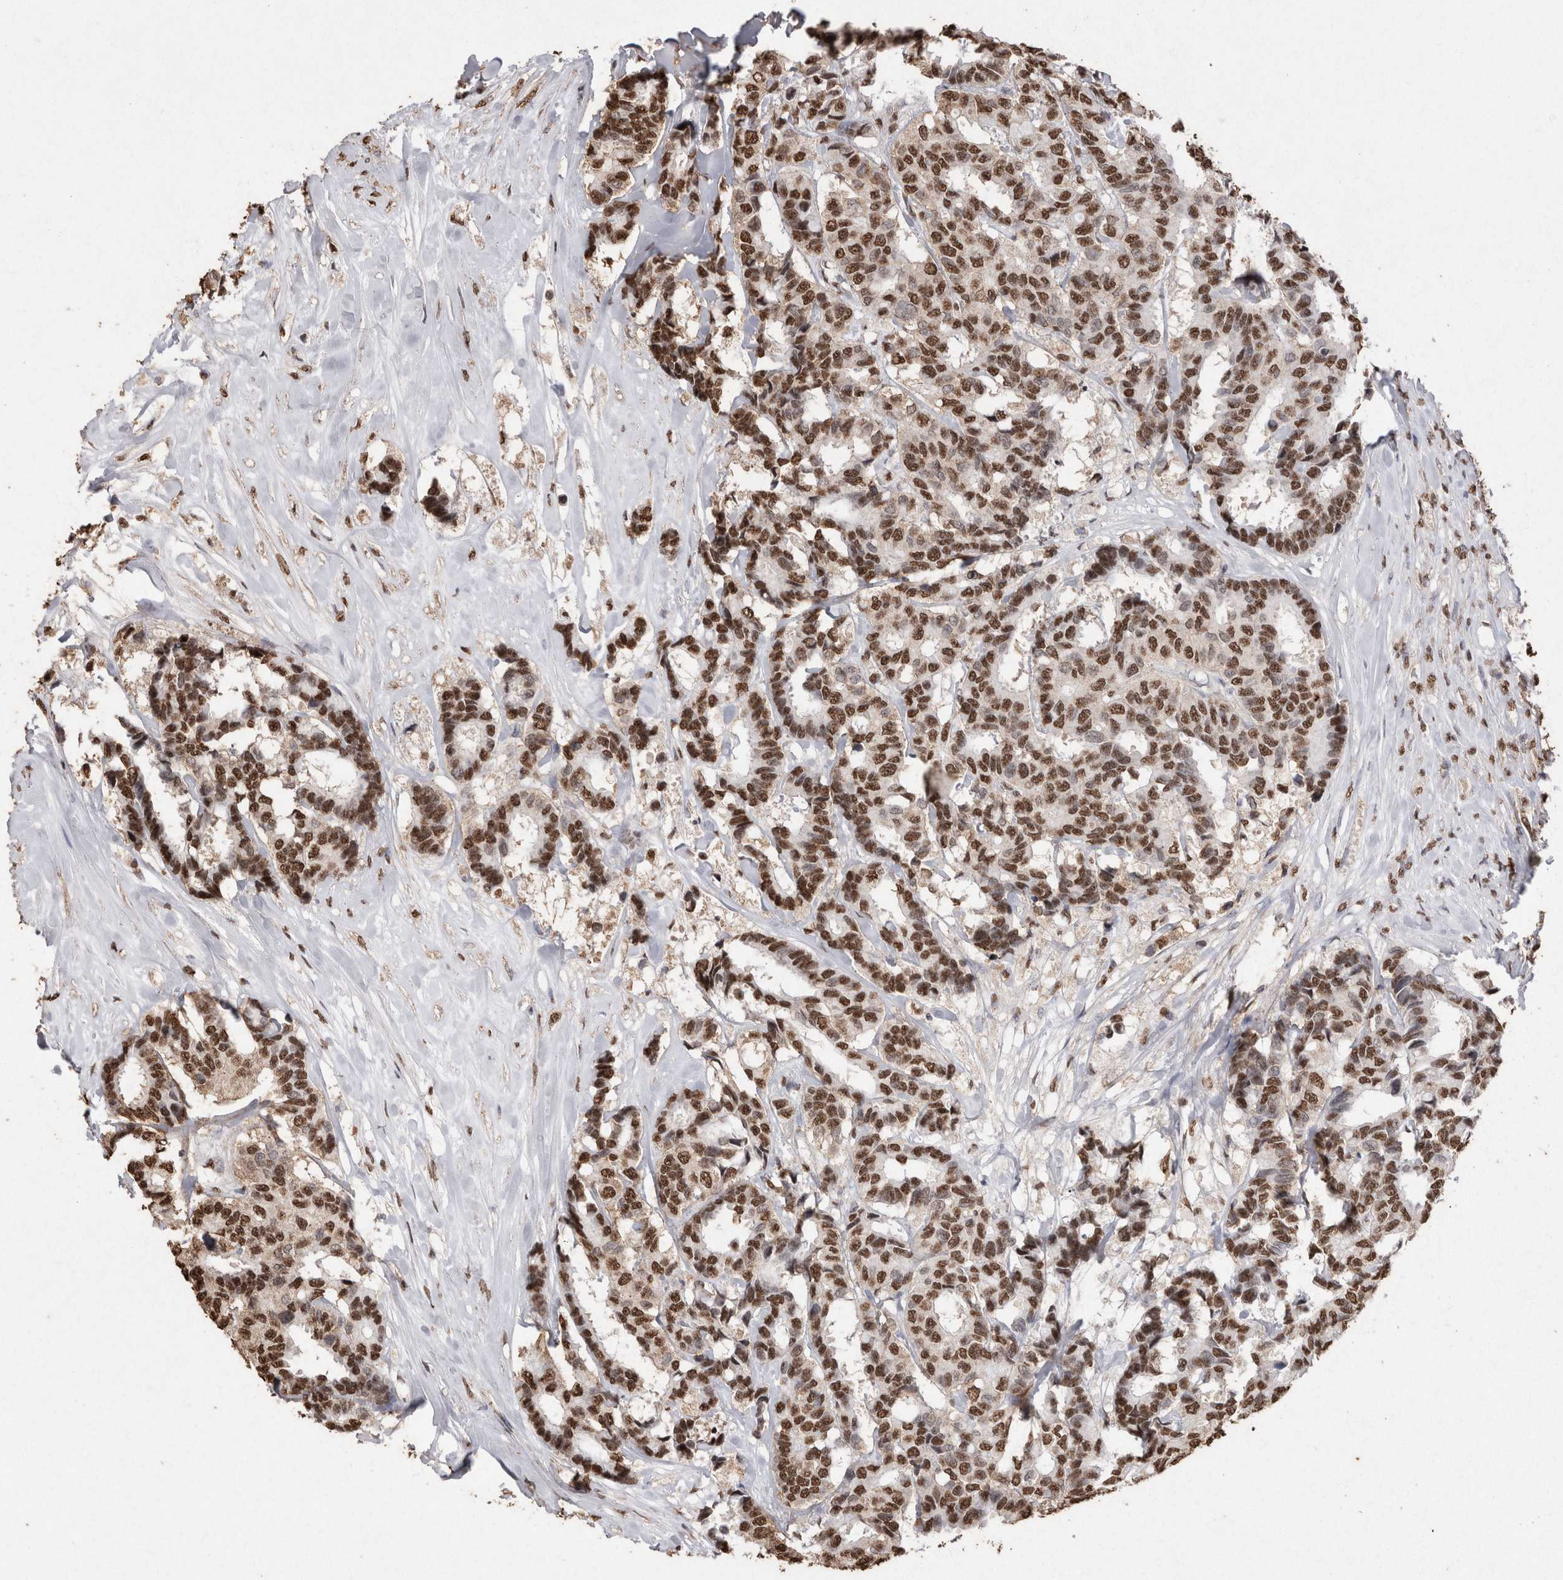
{"staining": {"intensity": "strong", "quantity": ">75%", "location": "nuclear"}, "tissue": "breast cancer", "cell_type": "Tumor cells", "image_type": "cancer", "snomed": [{"axis": "morphology", "description": "Duct carcinoma"}, {"axis": "topography", "description": "Breast"}], "caption": "Infiltrating ductal carcinoma (breast) tissue demonstrates strong nuclear staining in about >75% of tumor cells", "gene": "NTHL1", "patient": {"sex": "female", "age": 87}}